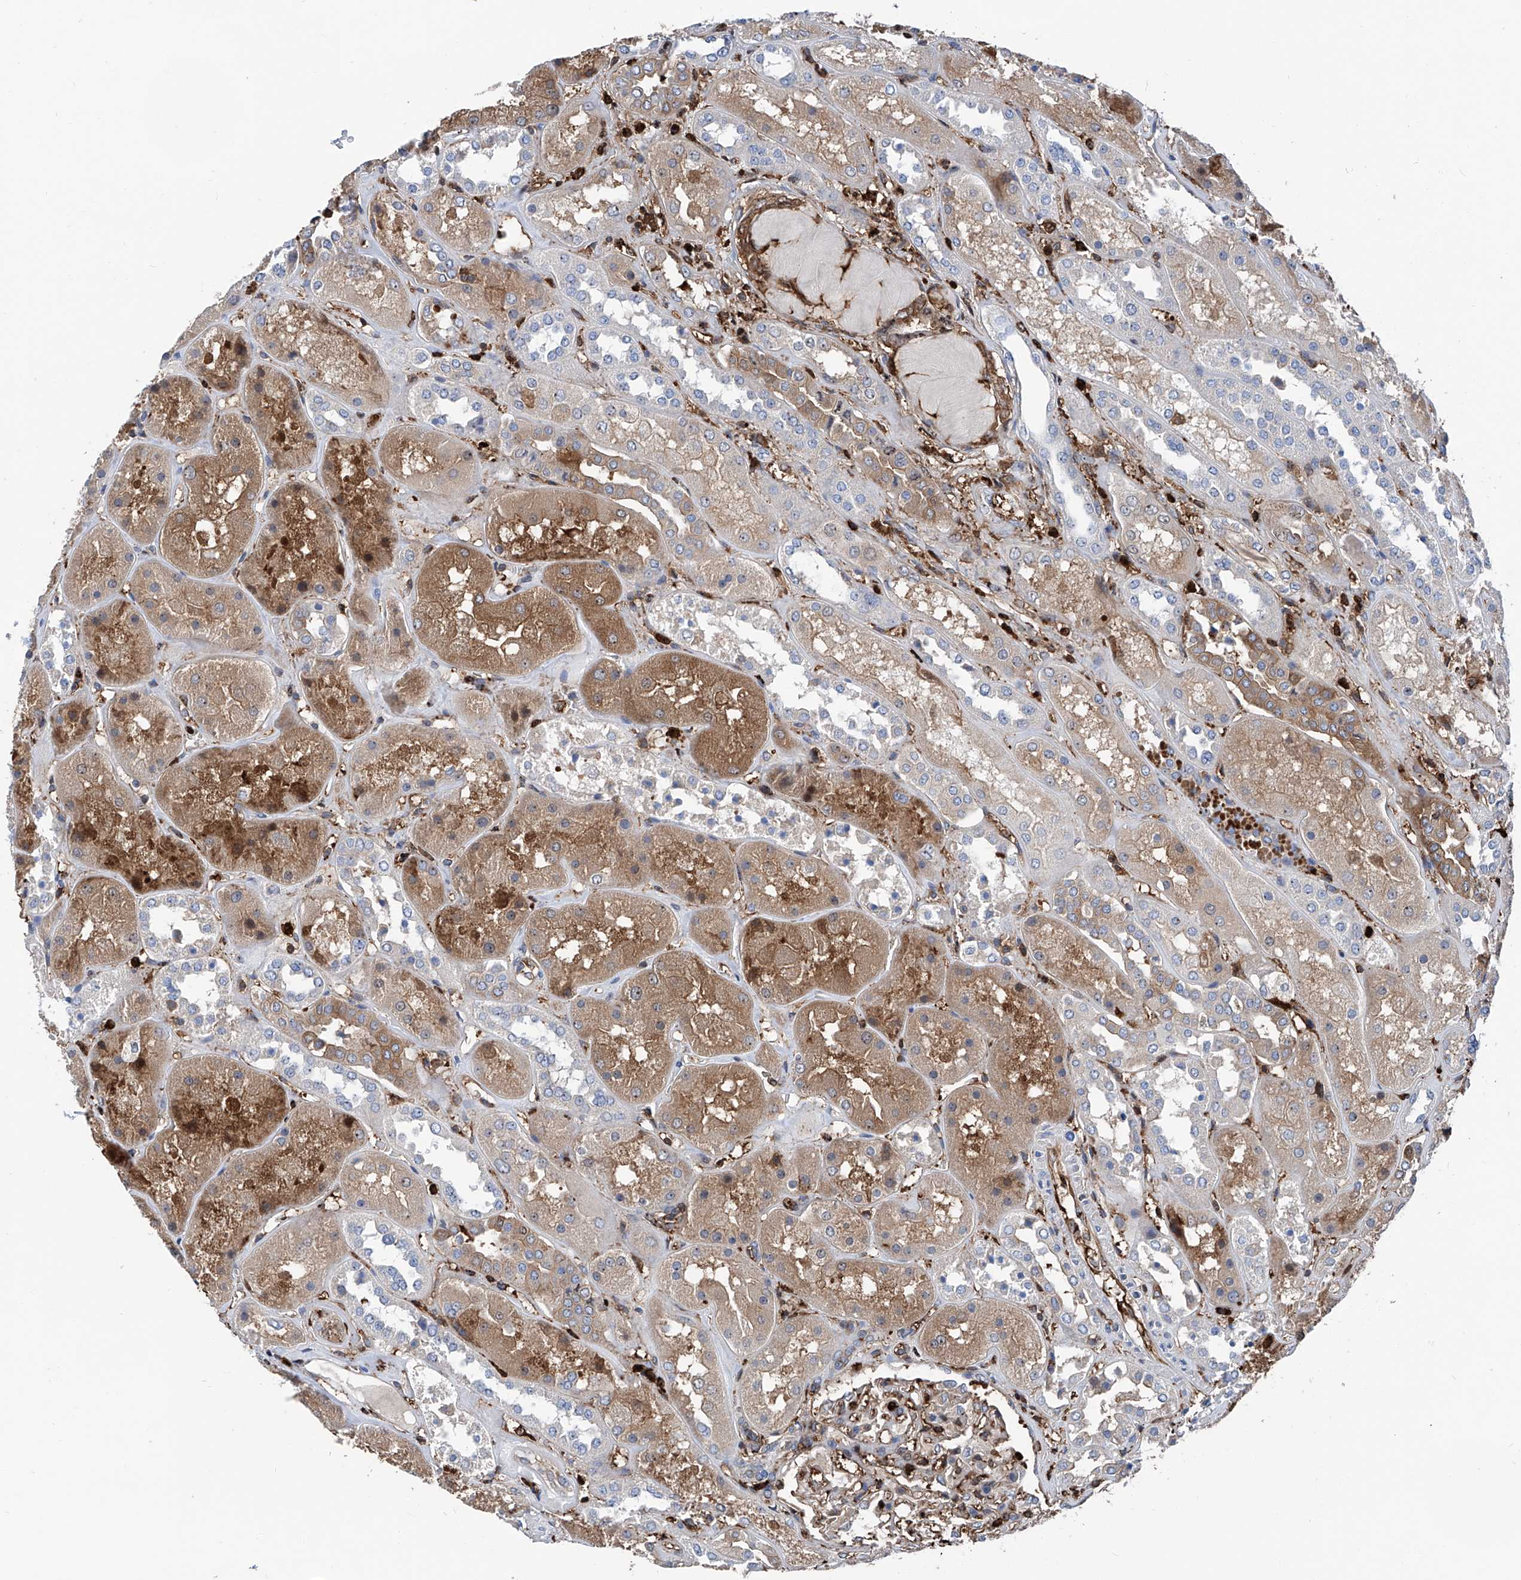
{"staining": {"intensity": "moderate", "quantity": ">75%", "location": "cytoplasmic/membranous"}, "tissue": "kidney", "cell_type": "Cells in glomeruli", "image_type": "normal", "snomed": [{"axis": "morphology", "description": "Normal tissue, NOS"}, {"axis": "topography", "description": "Kidney"}], "caption": "Benign kidney demonstrates moderate cytoplasmic/membranous staining in about >75% of cells in glomeruli.", "gene": "ZNF484", "patient": {"sex": "male", "age": 70}}